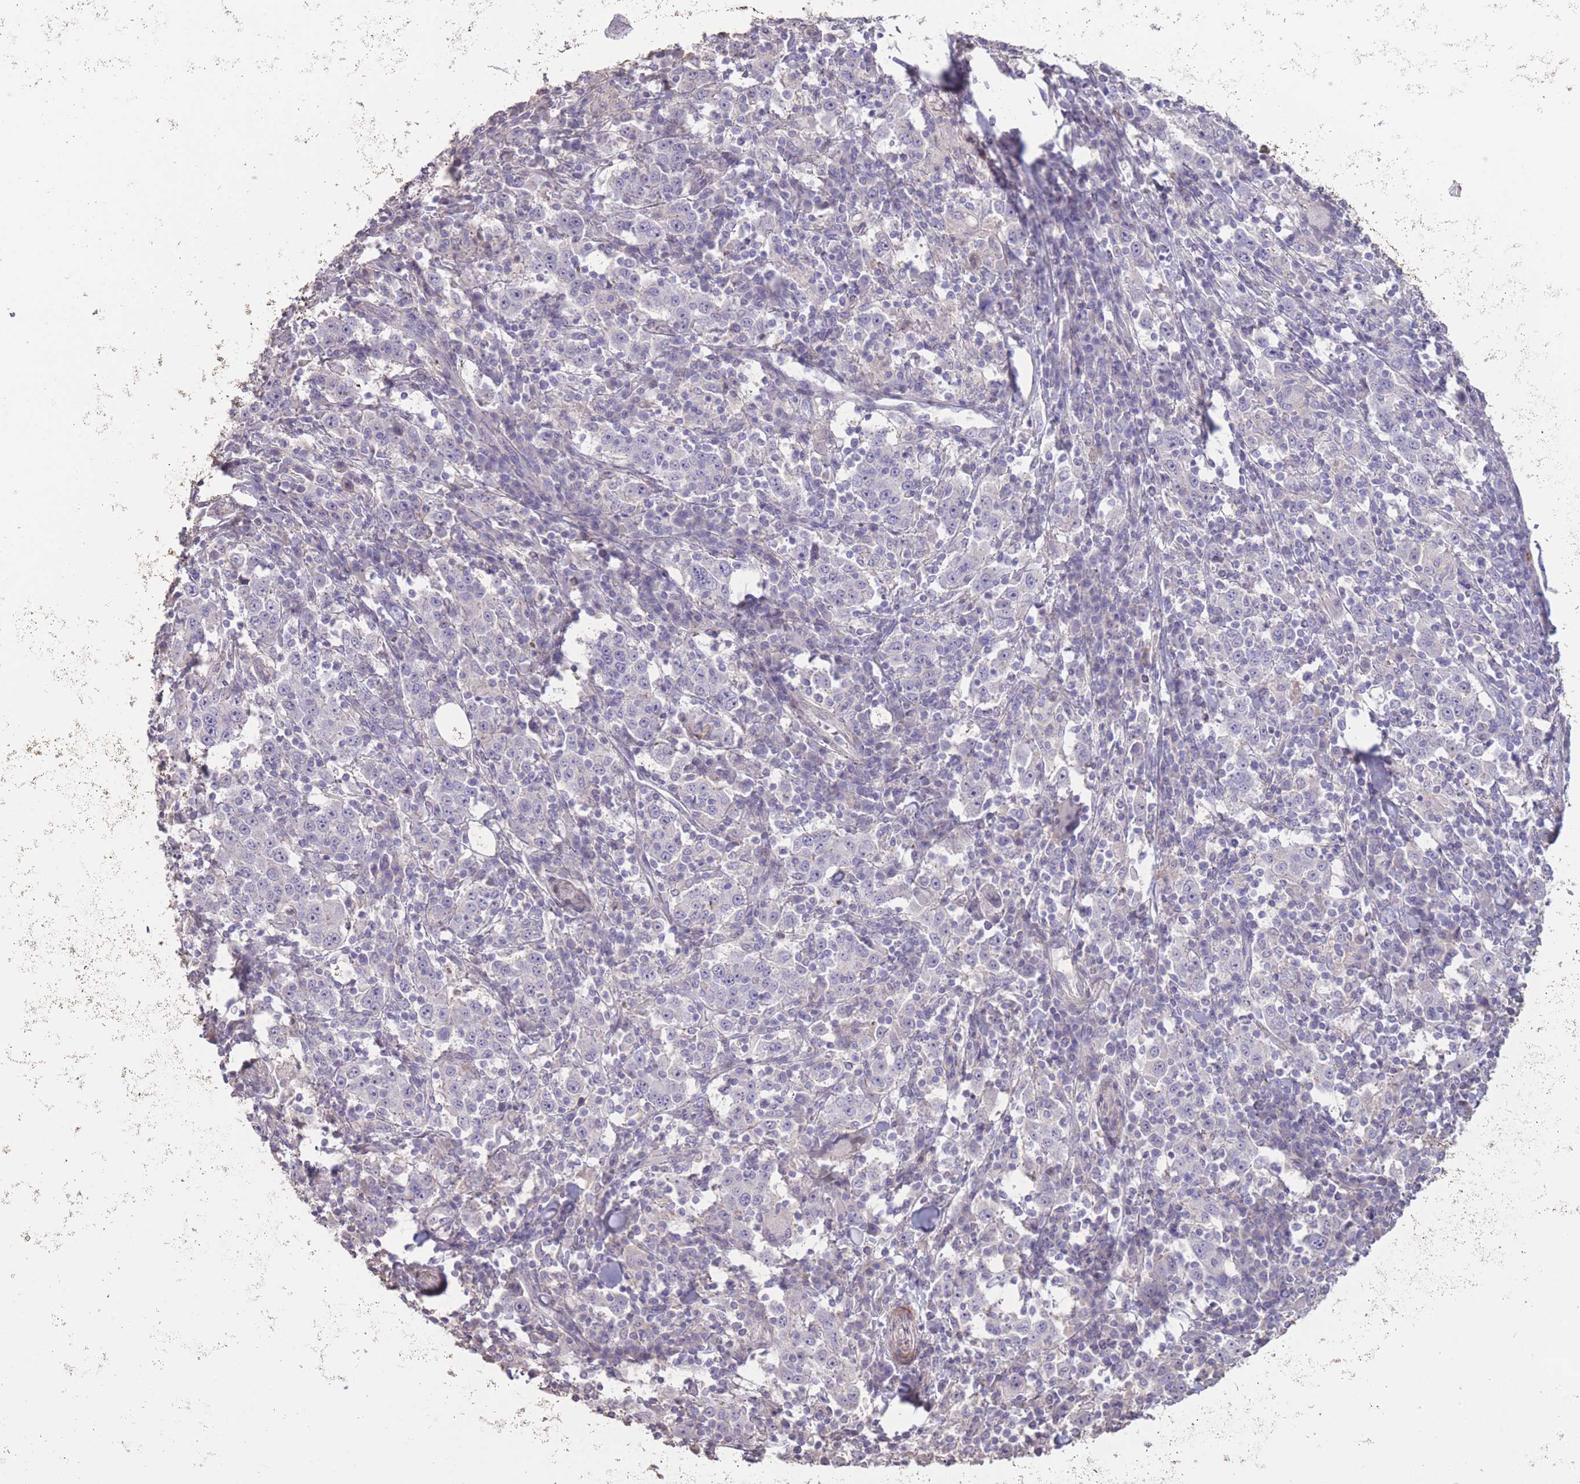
{"staining": {"intensity": "negative", "quantity": "none", "location": "none"}, "tissue": "stomach cancer", "cell_type": "Tumor cells", "image_type": "cancer", "snomed": [{"axis": "morphology", "description": "Normal tissue, NOS"}, {"axis": "morphology", "description": "Adenocarcinoma, NOS"}, {"axis": "topography", "description": "Stomach, upper"}, {"axis": "topography", "description": "Stomach"}], "caption": "Tumor cells show no significant positivity in stomach adenocarcinoma. (DAB IHC visualized using brightfield microscopy, high magnification).", "gene": "RSPH10B", "patient": {"sex": "male", "age": 59}}